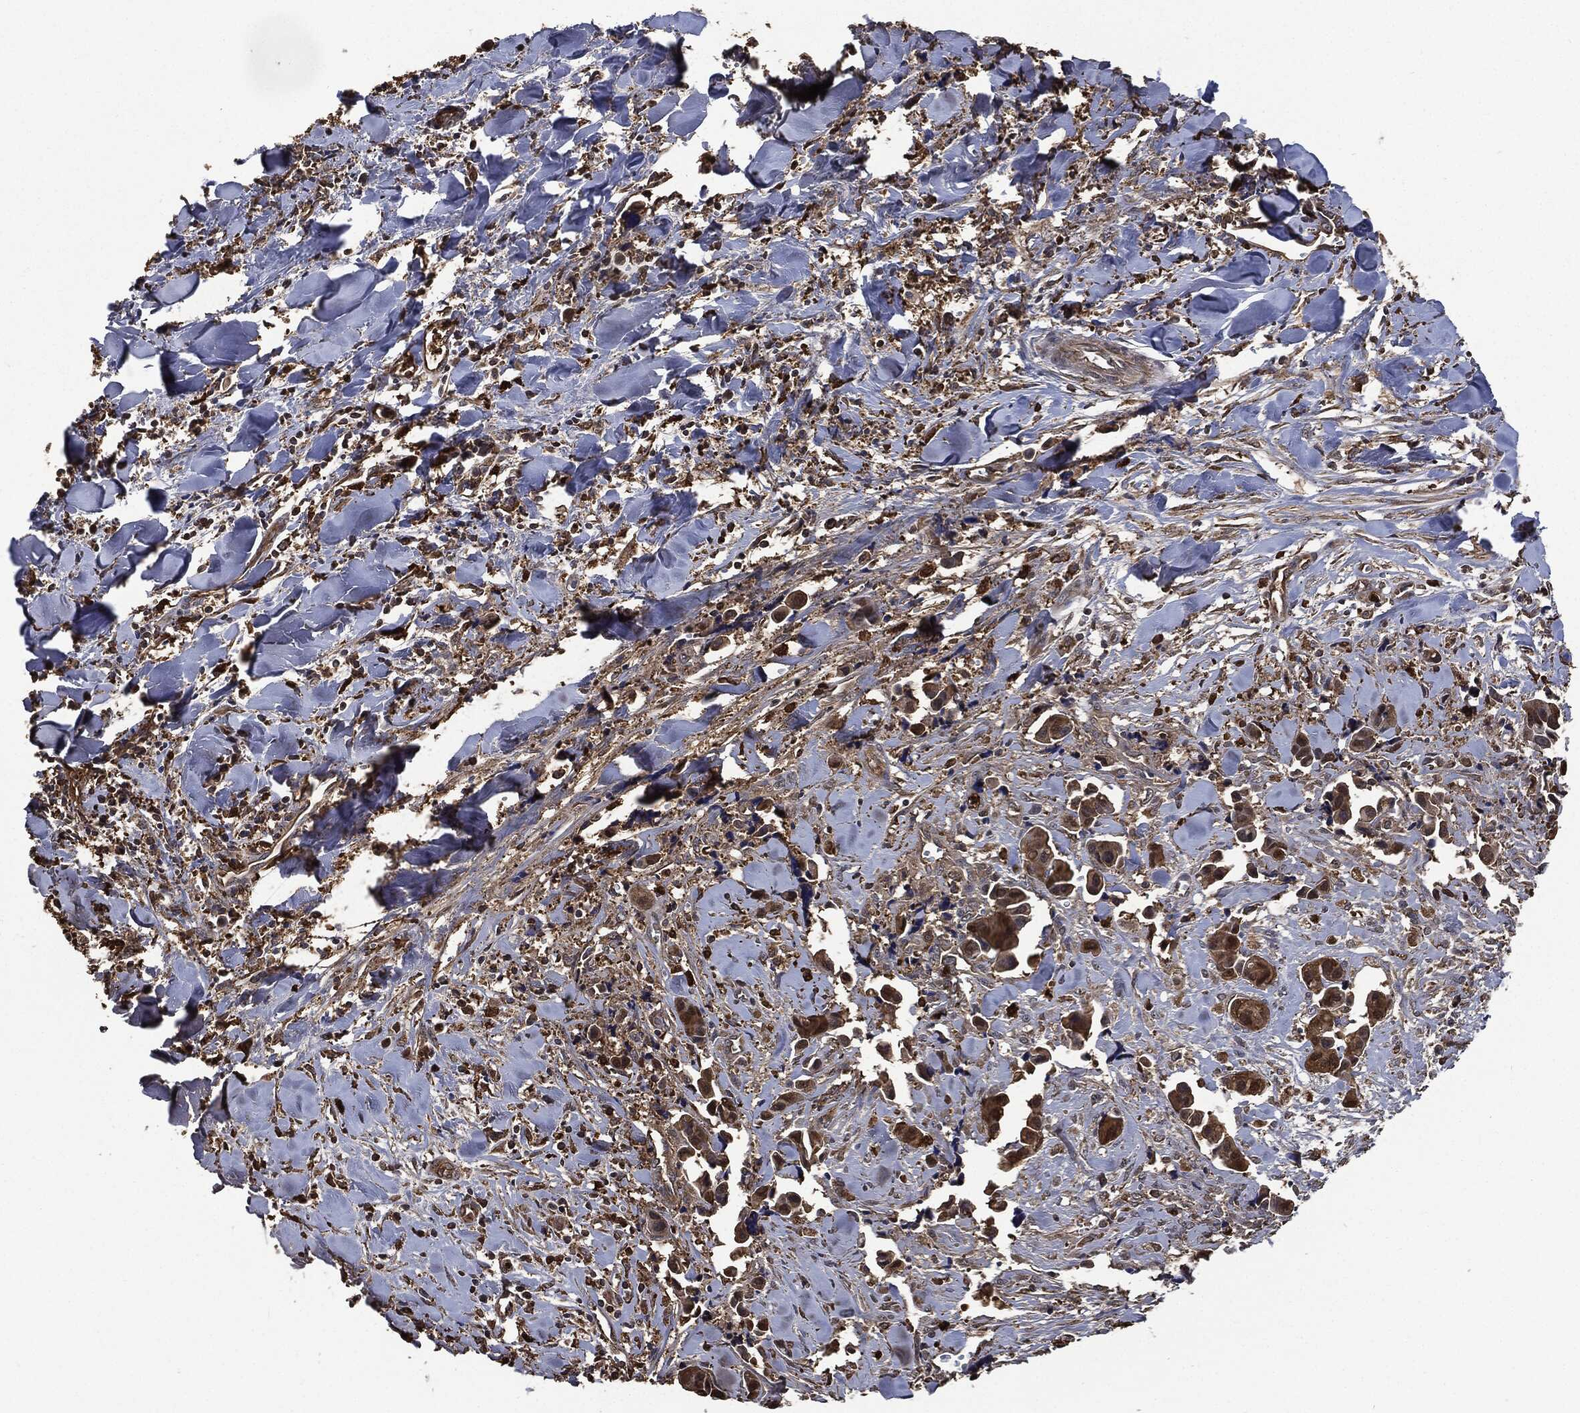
{"staining": {"intensity": "moderate", "quantity": ">75%", "location": "cytoplasmic/membranous"}, "tissue": "head and neck cancer", "cell_type": "Tumor cells", "image_type": "cancer", "snomed": [{"axis": "morphology", "description": "Adenocarcinoma, NOS"}, {"axis": "topography", "description": "Head-Neck"}], "caption": "A medium amount of moderate cytoplasmic/membranous expression is identified in about >75% of tumor cells in head and neck cancer (adenocarcinoma) tissue.", "gene": "S100A9", "patient": {"sex": "male", "age": 76}}